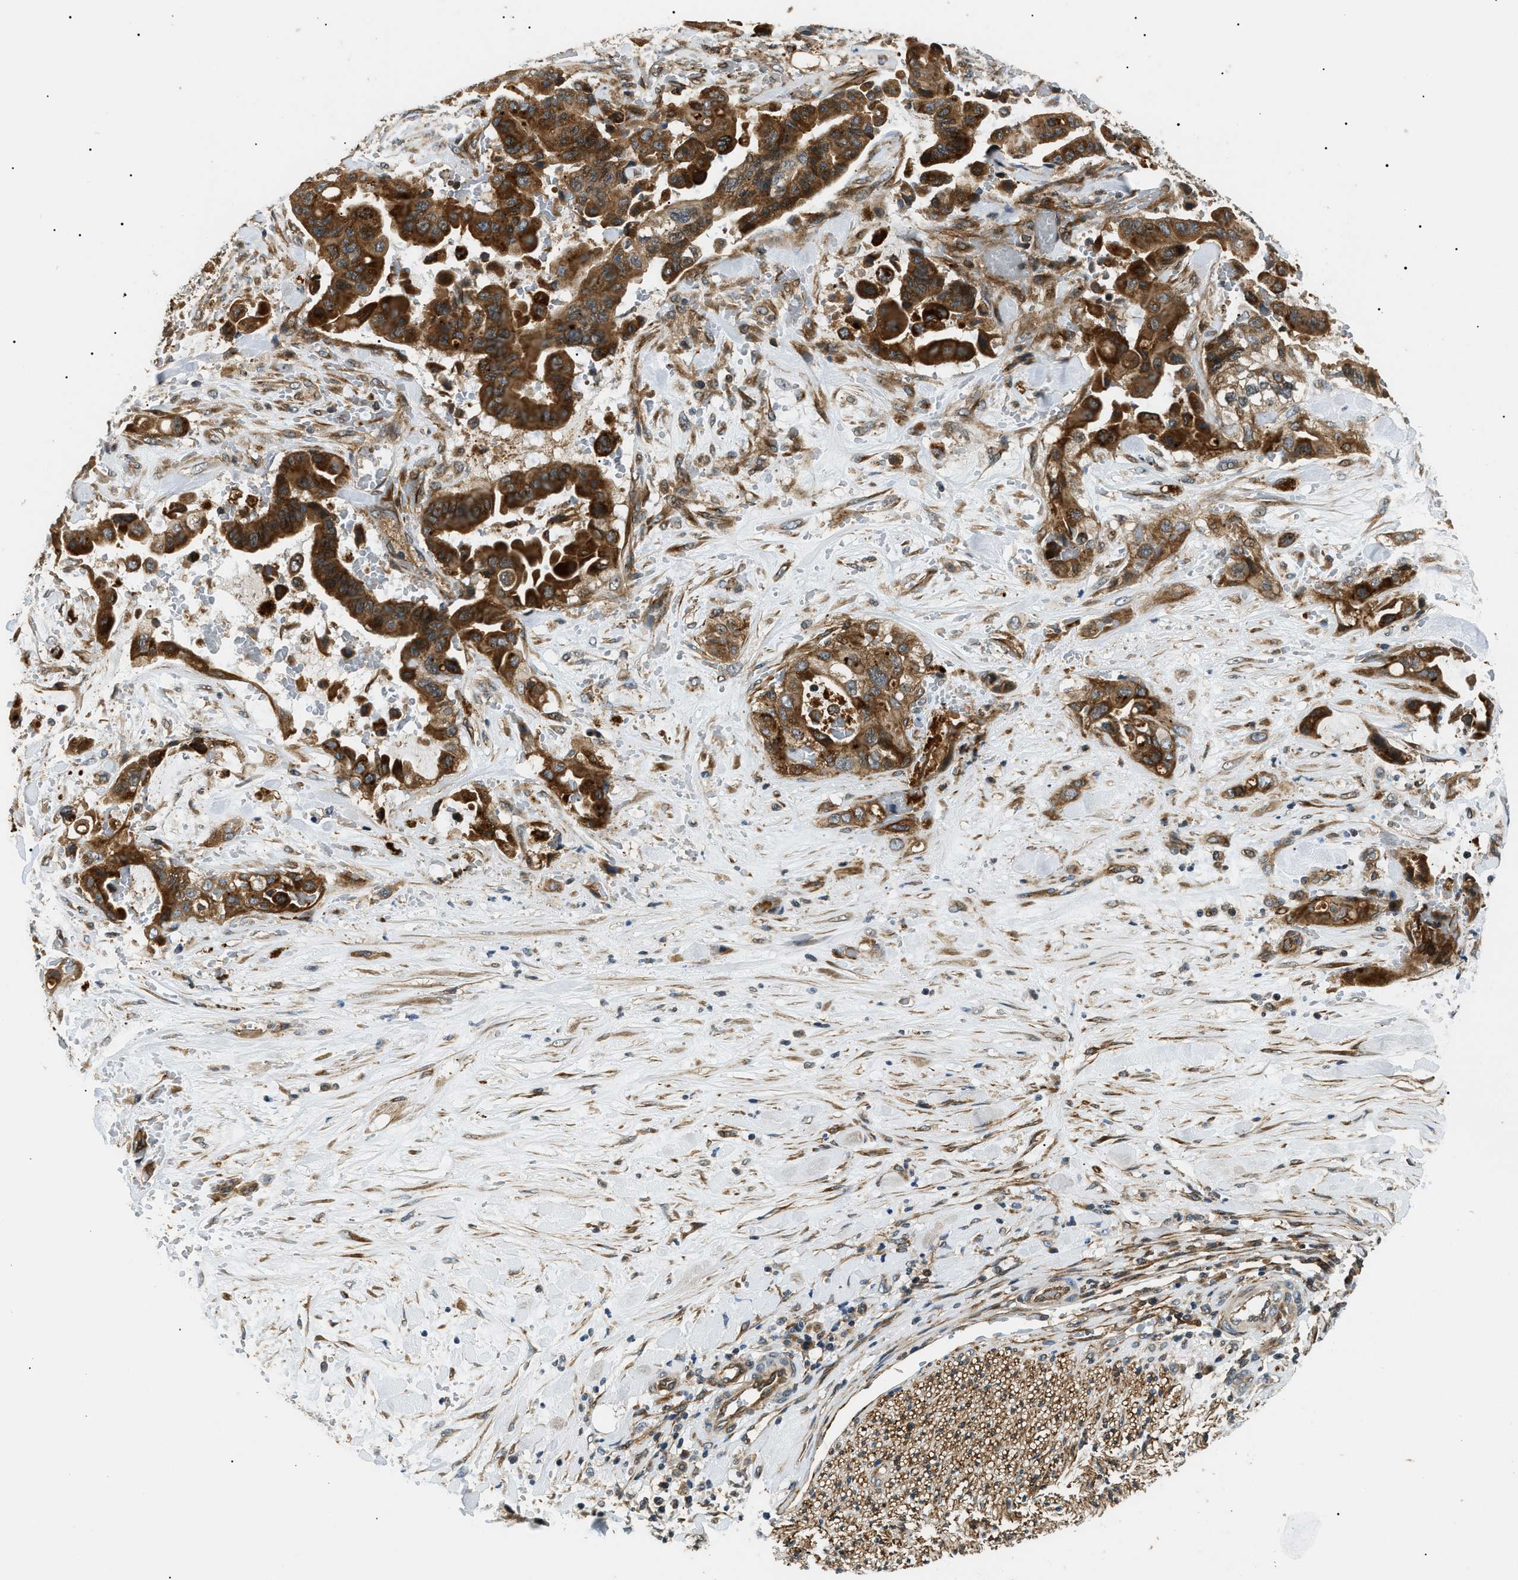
{"staining": {"intensity": "strong", "quantity": ">75%", "location": "cytoplasmic/membranous"}, "tissue": "liver cancer", "cell_type": "Tumor cells", "image_type": "cancer", "snomed": [{"axis": "morphology", "description": "Cholangiocarcinoma"}, {"axis": "topography", "description": "Liver"}], "caption": "Protein staining exhibits strong cytoplasmic/membranous positivity in about >75% of tumor cells in liver cancer (cholangiocarcinoma).", "gene": "ATP6AP1", "patient": {"sex": "female", "age": 61}}